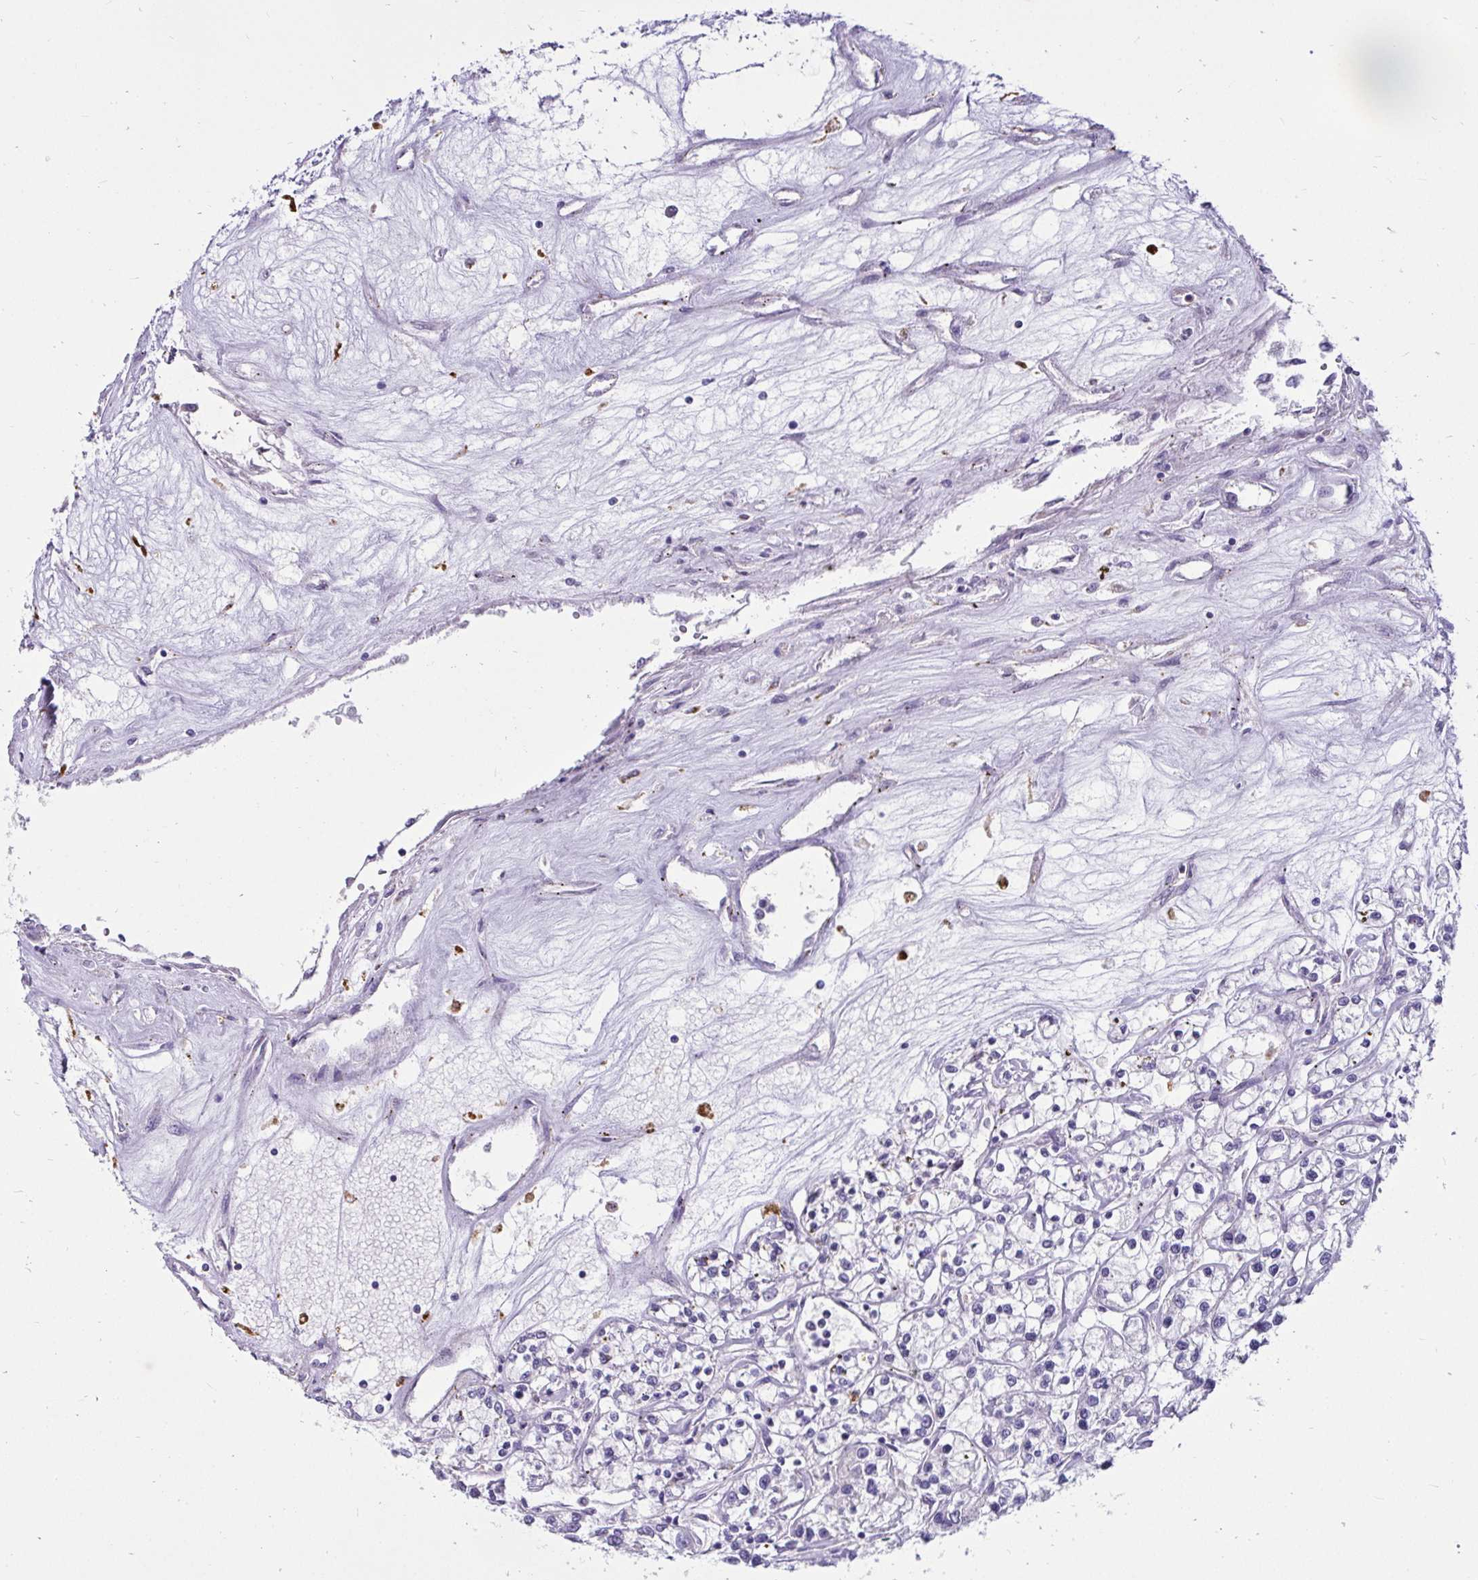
{"staining": {"intensity": "negative", "quantity": "none", "location": "none"}, "tissue": "renal cancer", "cell_type": "Tumor cells", "image_type": "cancer", "snomed": [{"axis": "morphology", "description": "Adenocarcinoma, NOS"}, {"axis": "topography", "description": "Kidney"}], "caption": "IHC photomicrograph of neoplastic tissue: renal adenocarcinoma stained with DAB (3,3'-diaminobenzidine) reveals no significant protein positivity in tumor cells.", "gene": "CTSZ", "patient": {"sex": "female", "age": 59}}